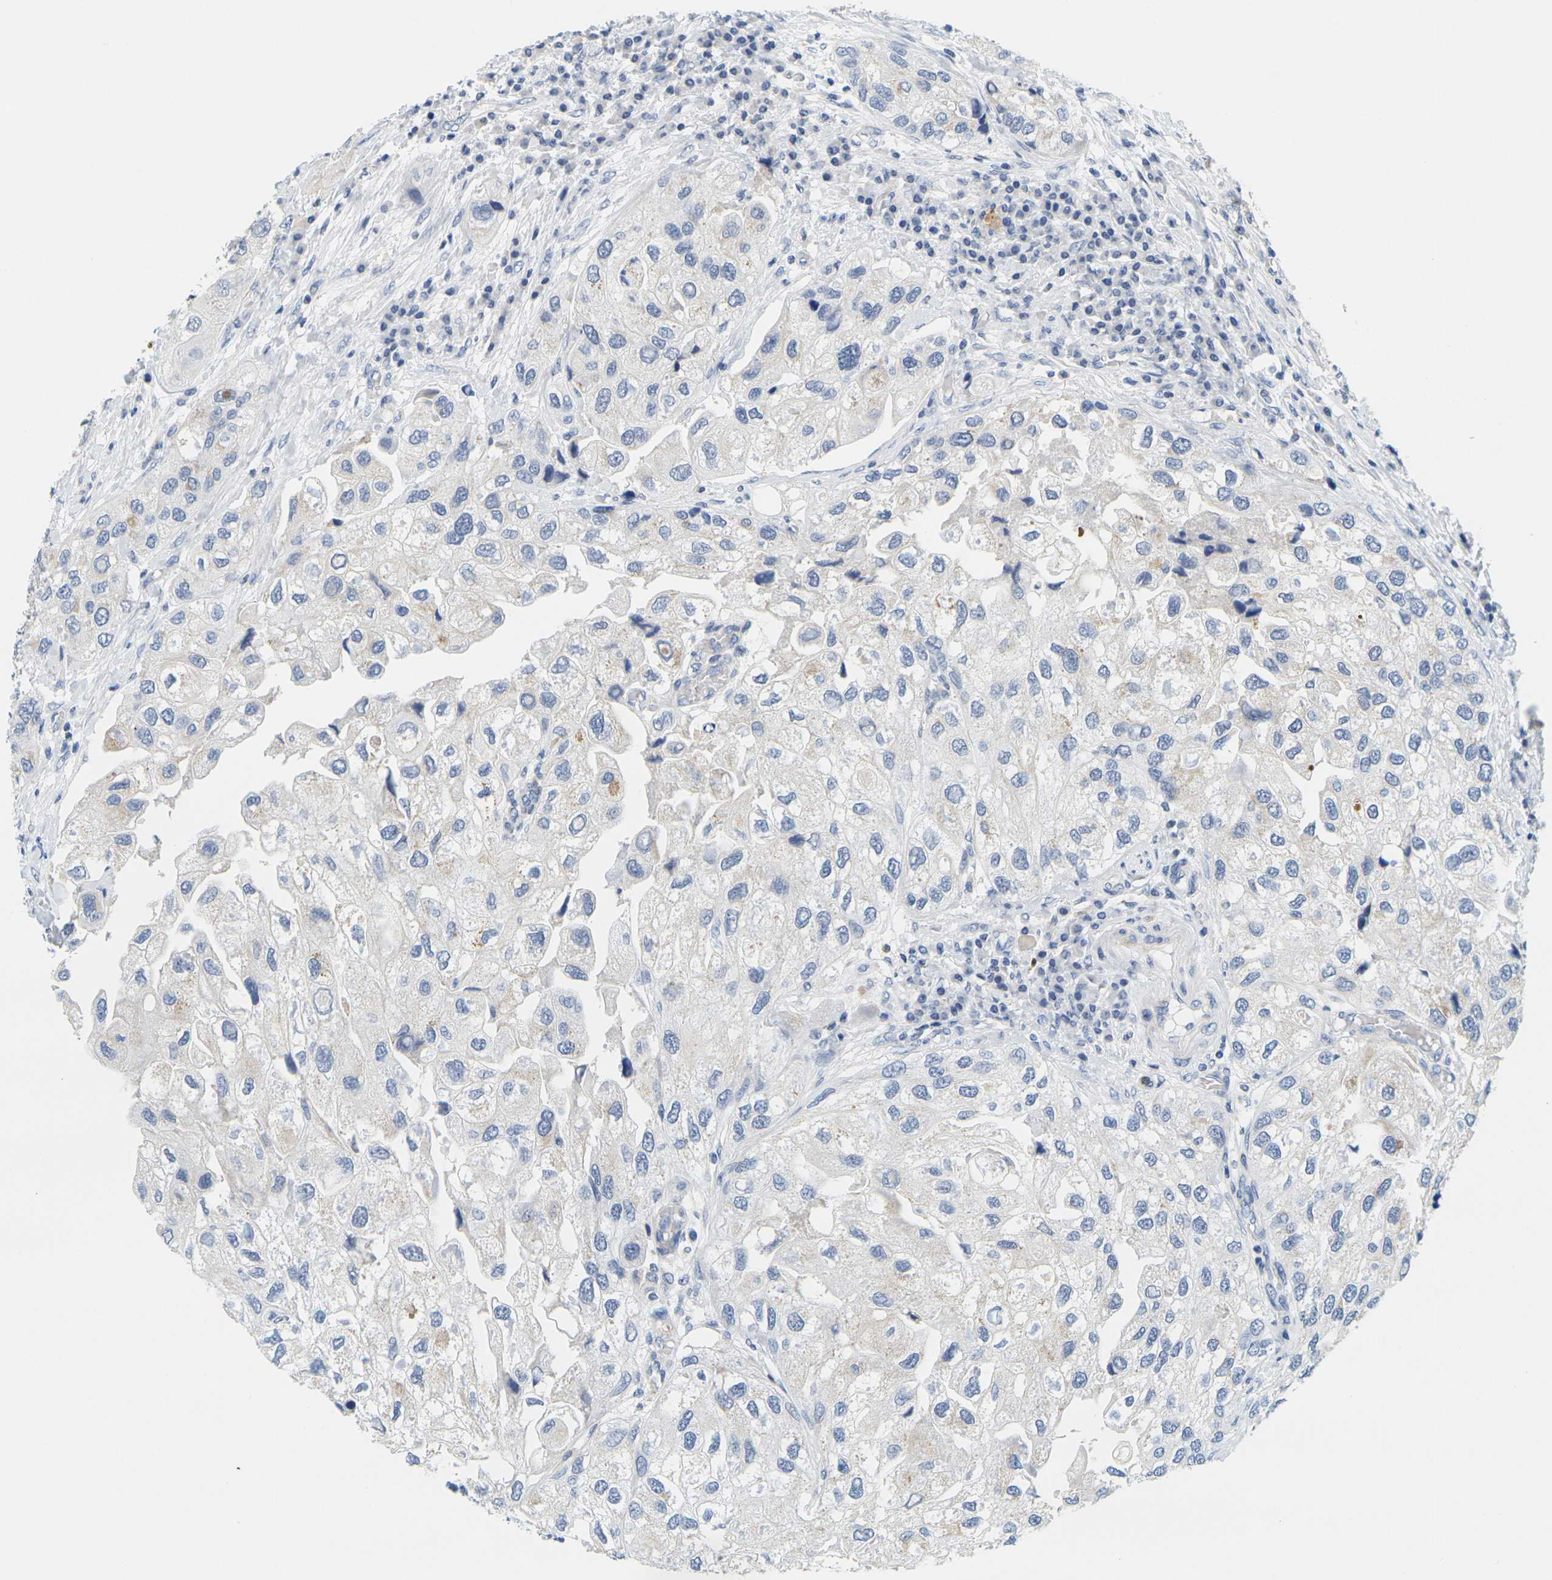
{"staining": {"intensity": "negative", "quantity": "none", "location": "none"}, "tissue": "urothelial cancer", "cell_type": "Tumor cells", "image_type": "cancer", "snomed": [{"axis": "morphology", "description": "Urothelial carcinoma, High grade"}, {"axis": "topography", "description": "Urinary bladder"}], "caption": "Tumor cells are negative for protein expression in human urothelial cancer.", "gene": "KLK5", "patient": {"sex": "female", "age": 64}}